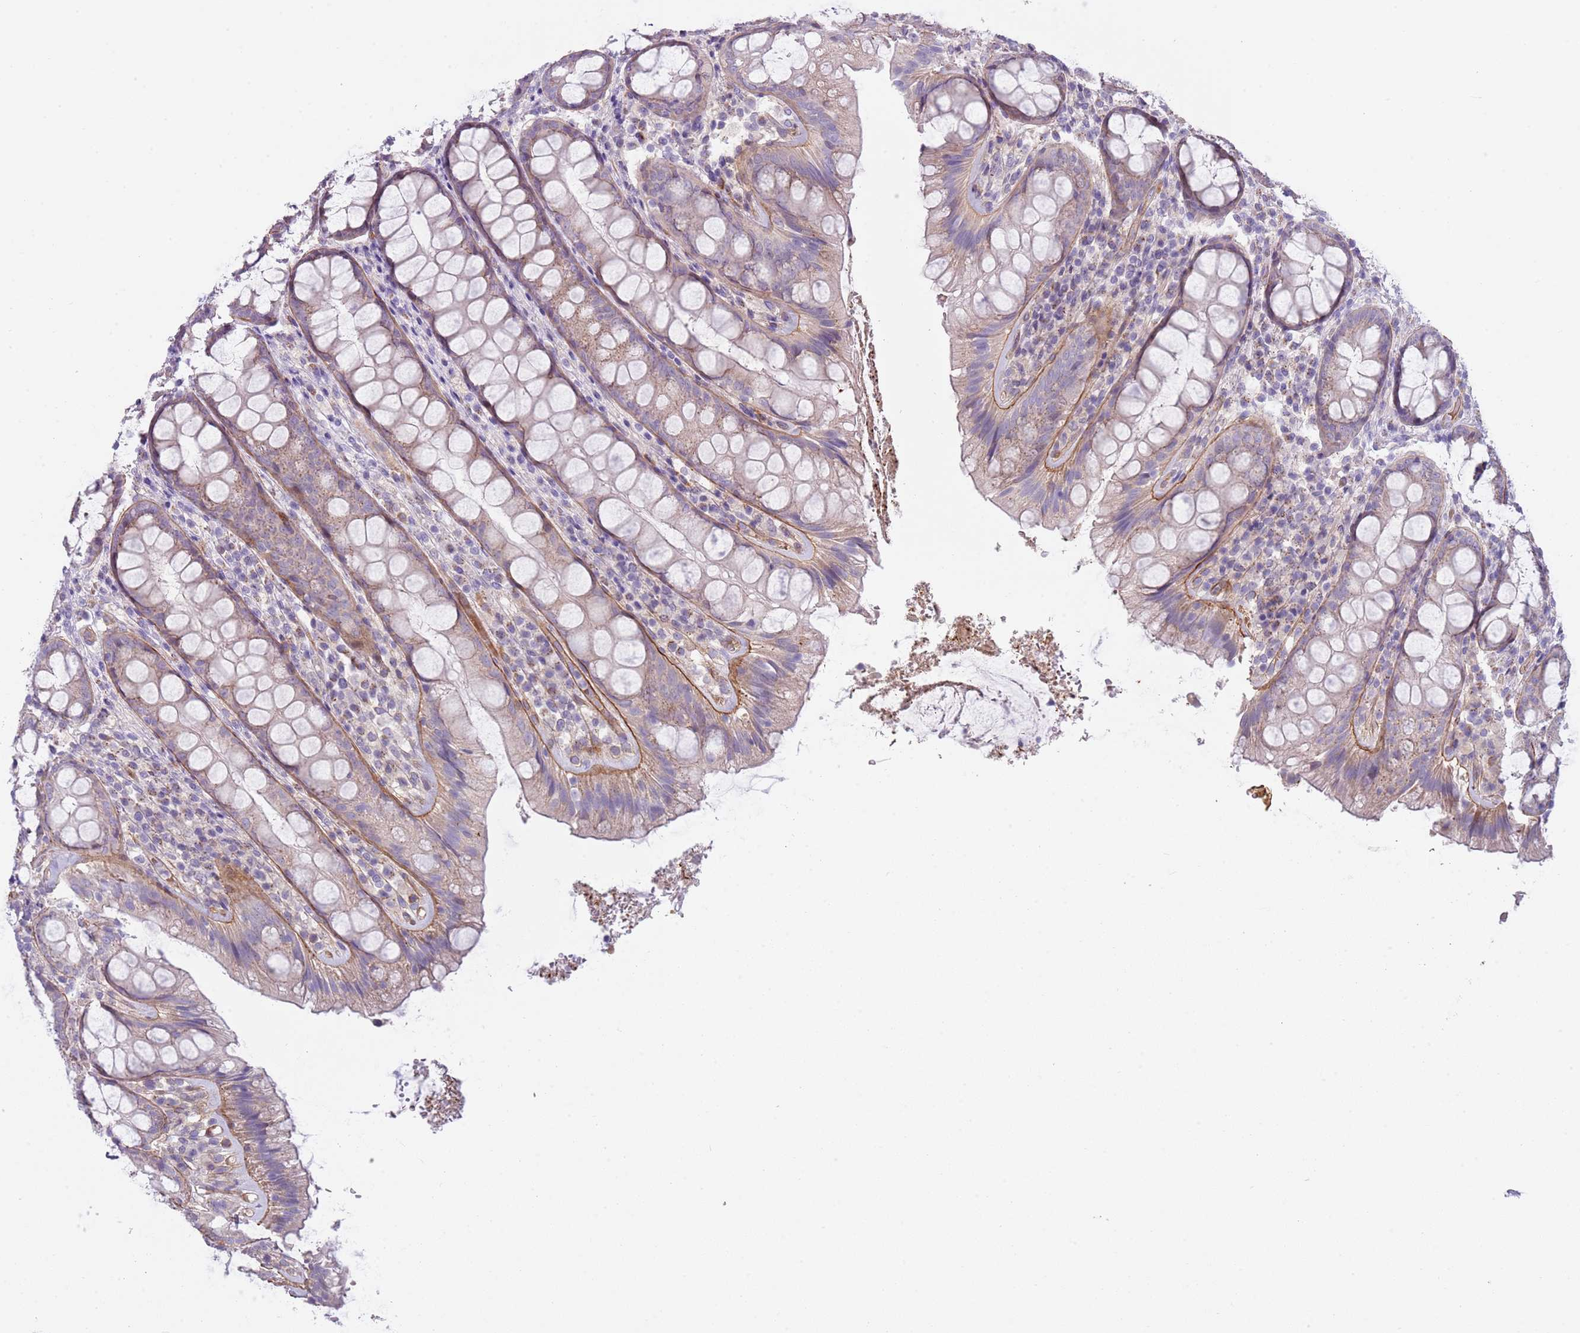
{"staining": {"intensity": "weak", "quantity": "25%-75%", "location": "cytoplasmic/membranous"}, "tissue": "rectum", "cell_type": "Glandular cells", "image_type": "normal", "snomed": [{"axis": "morphology", "description": "Normal tissue, NOS"}, {"axis": "topography", "description": "Rectum"}], "caption": "Immunohistochemical staining of benign rectum demonstrates low levels of weak cytoplasmic/membranous positivity in about 25%-75% of glandular cells. Using DAB (brown) and hematoxylin (blue) stains, captured at high magnification using brightfield microscopy.", "gene": "TINAGL1", "patient": {"sex": "male", "age": 83}}